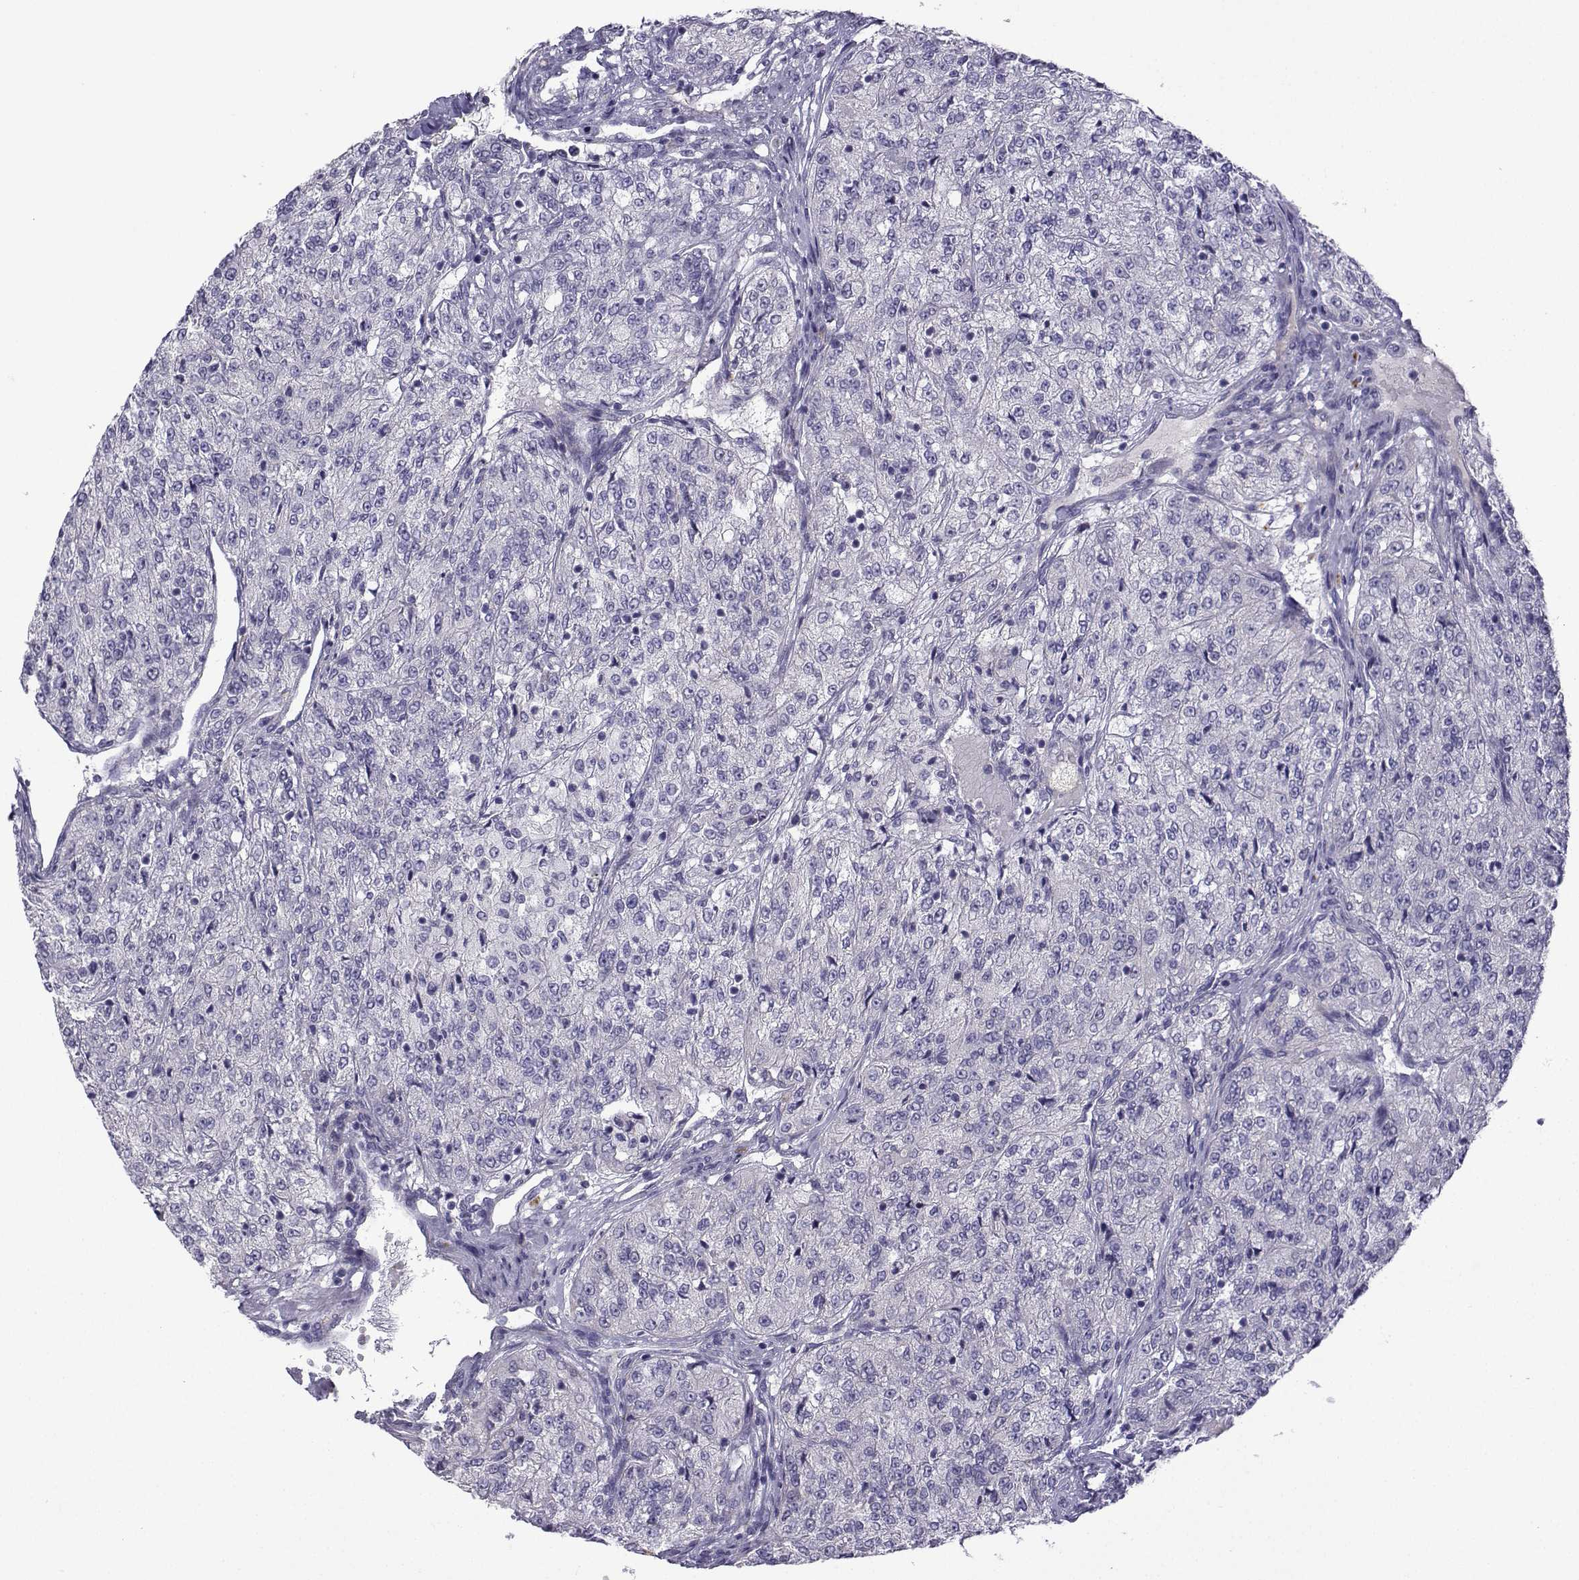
{"staining": {"intensity": "negative", "quantity": "none", "location": "none"}, "tissue": "renal cancer", "cell_type": "Tumor cells", "image_type": "cancer", "snomed": [{"axis": "morphology", "description": "Adenocarcinoma, NOS"}, {"axis": "topography", "description": "Kidney"}], "caption": "A histopathology image of human adenocarcinoma (renal) is negative for staining in tumor cells.", "gene": "SPACA7", "patient": {"sex": "female", "age": 63}}